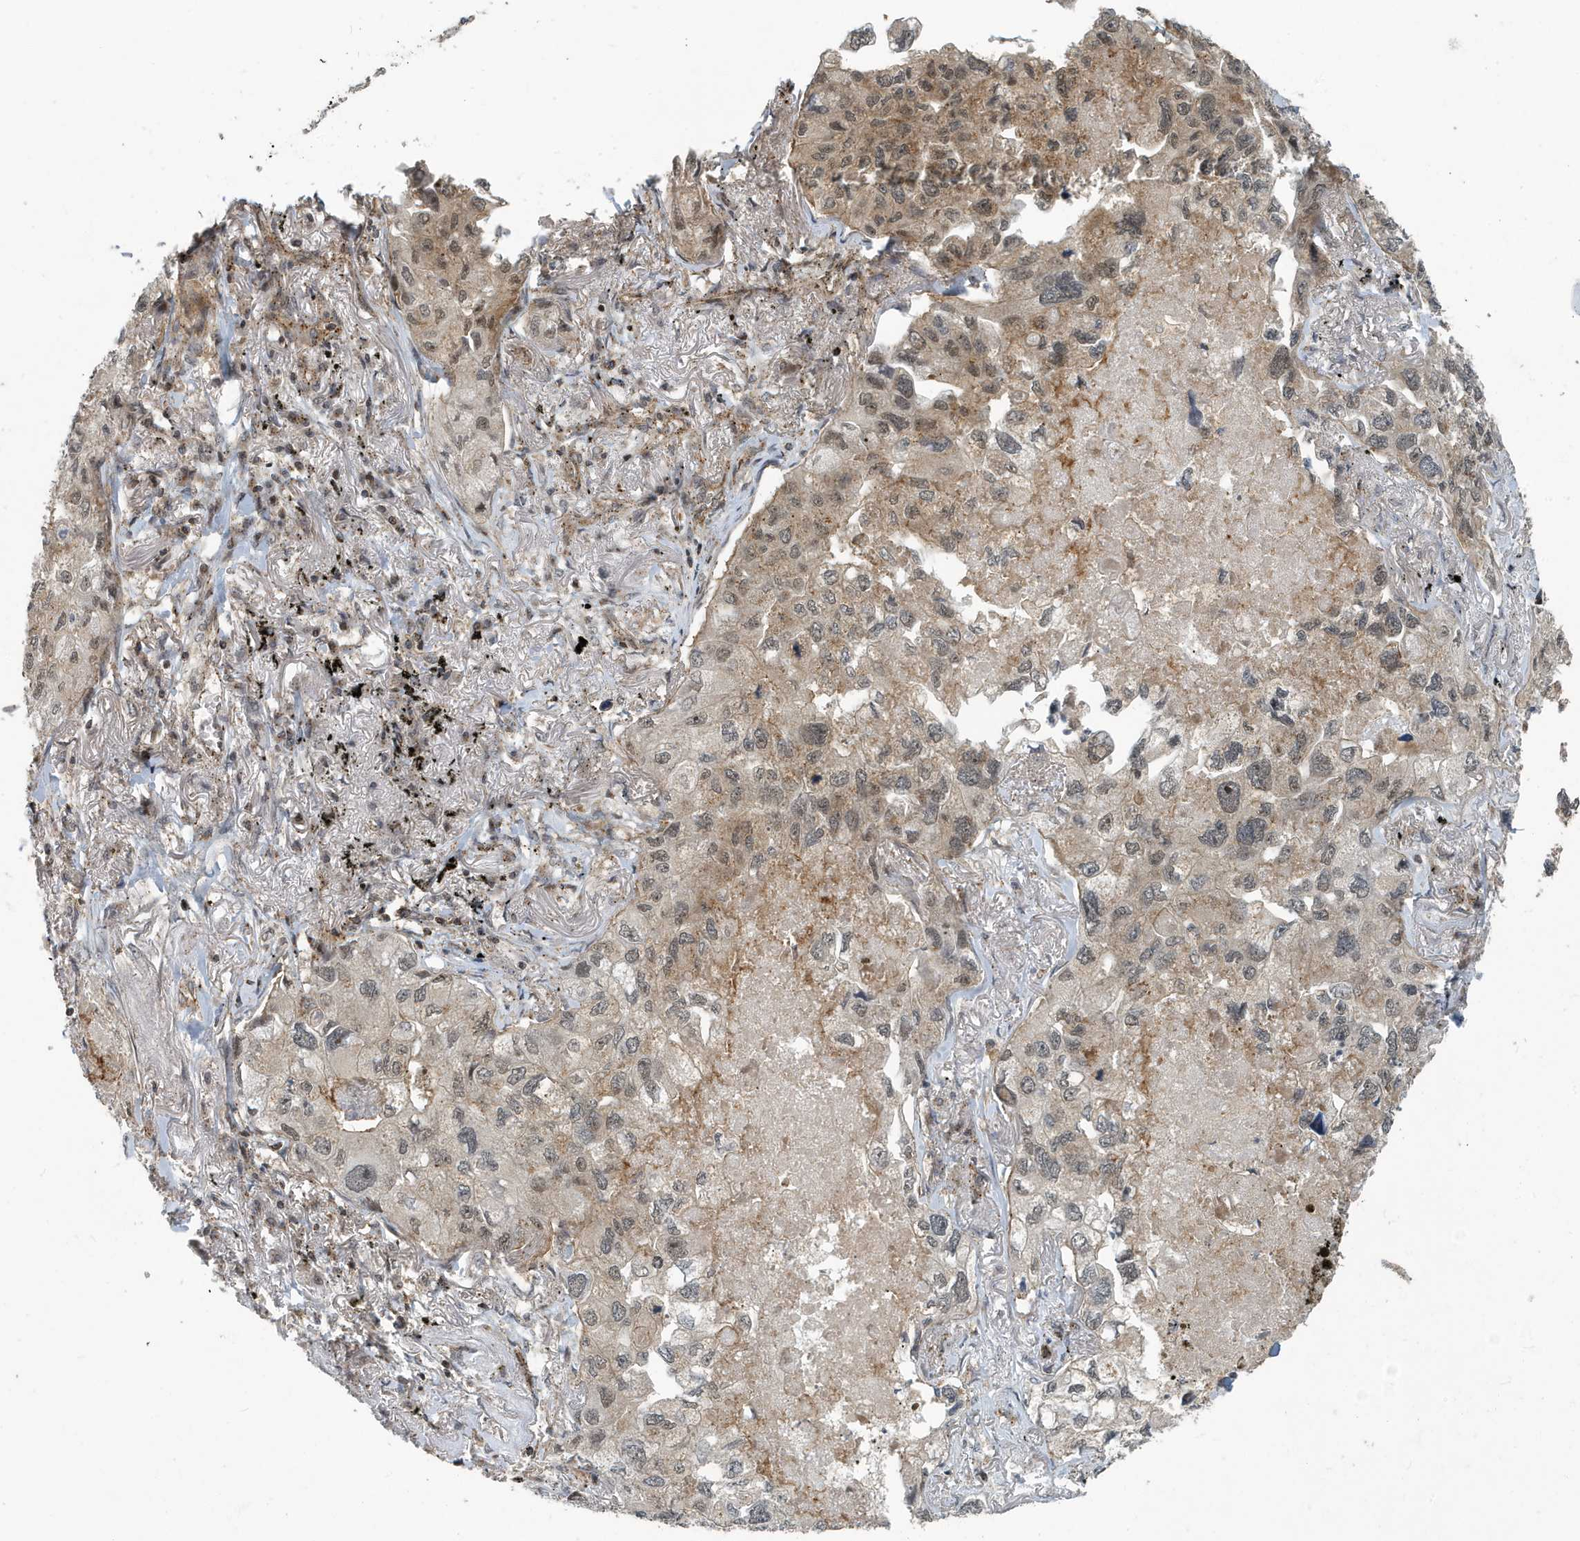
{"staining": {"intensity": "weak", "quantity": "25%-75%", "location": "nuclear"}, "tissue": "lung cancer", "cell_type": "Tumor cells", "image_type": "cancer", "snomed": [{"axis": "morphology", "description": "Adenocarcinoma, NOS"}, {"axis": "topography", "description": "Lung"}], "caption": "Immunohistochemical staining of adenocarcinoma (lung) exhibits low levels of weak nuclear protein positivity in about 25%-75% of tumor cells. The protein is stained brown, and the nuclei are stained in blue (DAB IHC with brightfield microscopy, high magnification).", "gene": "KIF15", "patient": {"sex": "male", "age": 65}}